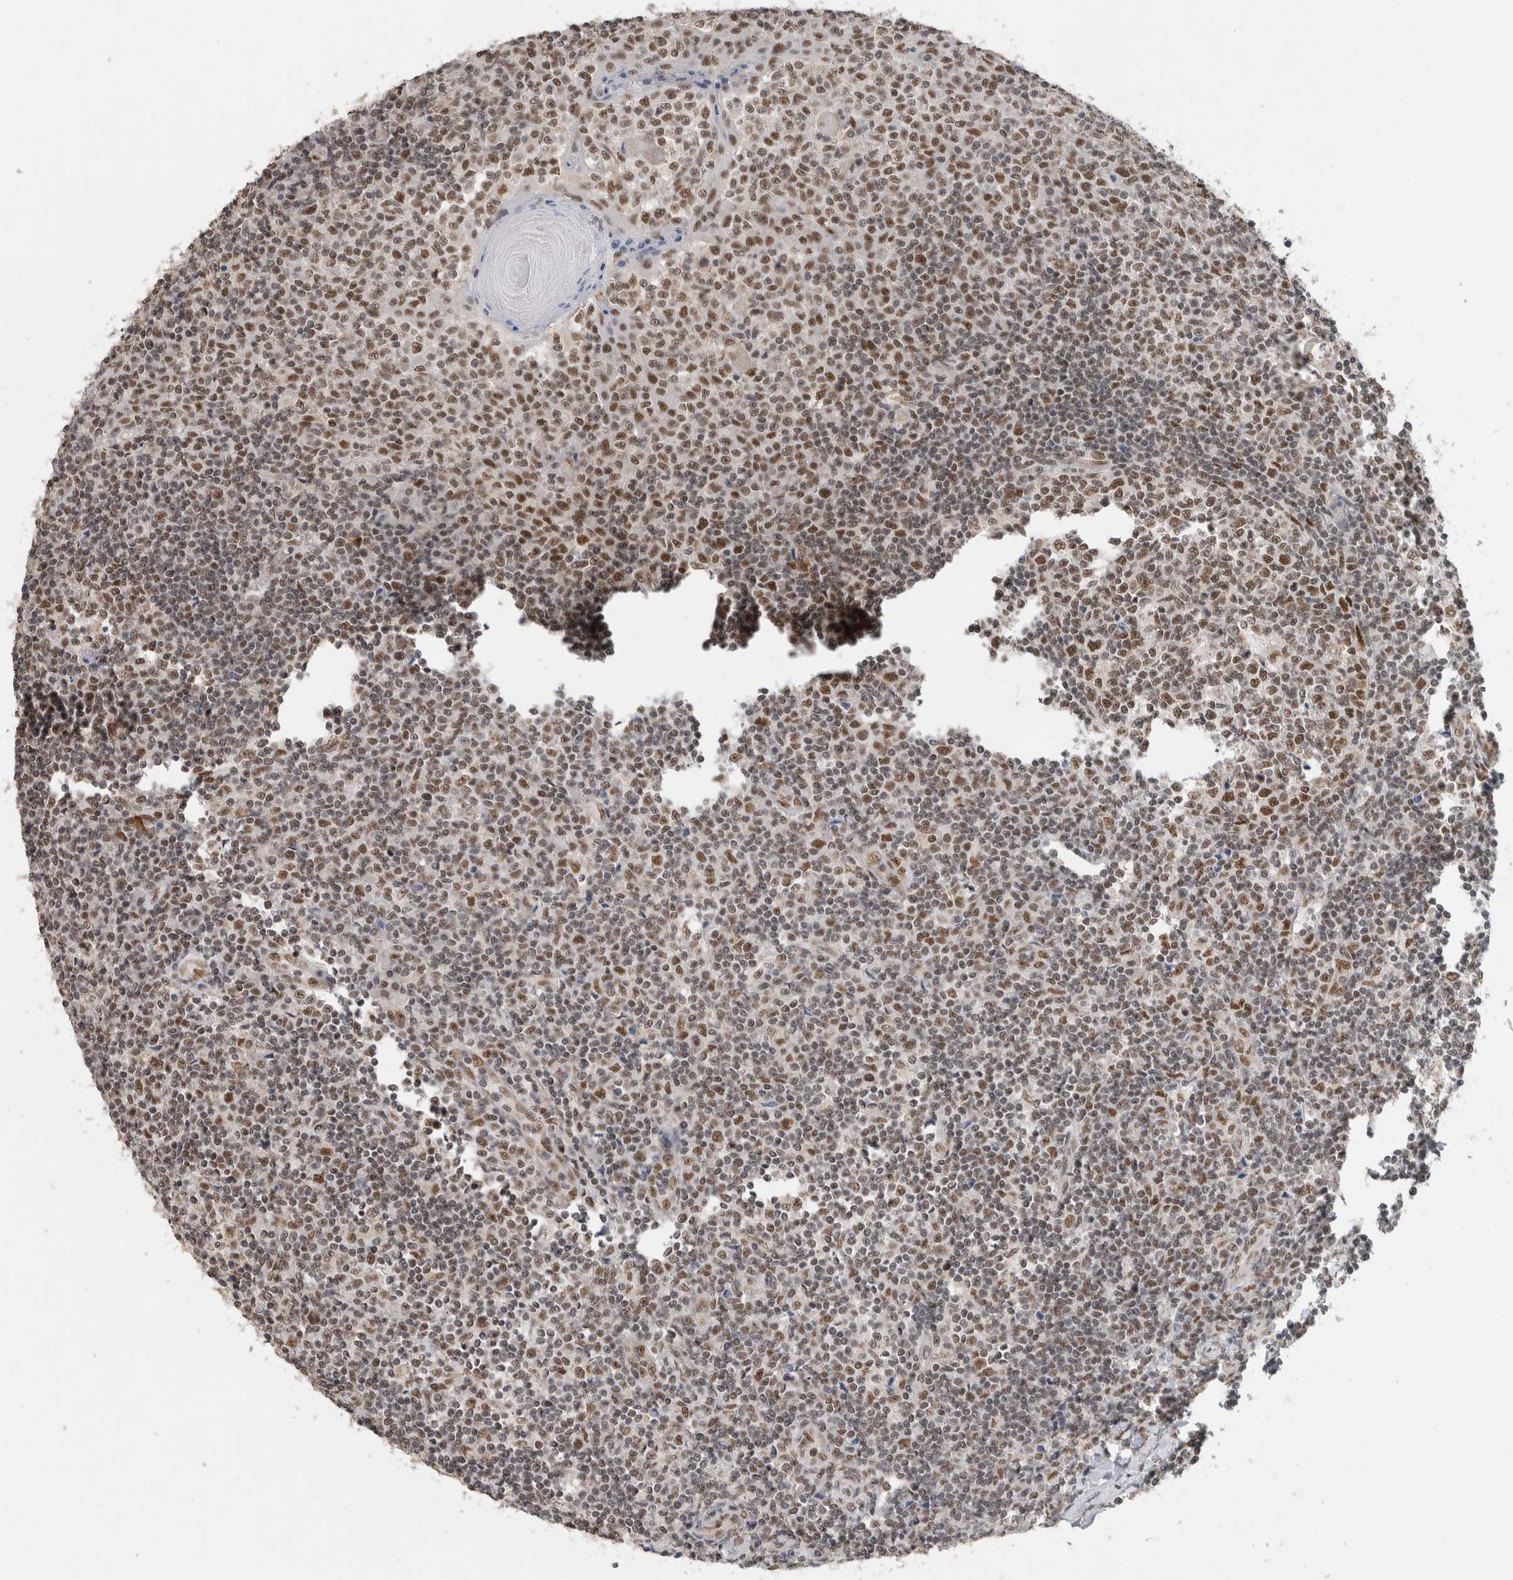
{"staining": {"intensity": "strong", "quantity": ">75%", "location": "nuclear"}, "tissue": "tonsil", "cell_type": "Germinal center cells", "image_type": "normal", "snomed": [{"axis": "morphology", "description": "Normal tissue, NOS"}, {"axis": "topography", "description": "Tonsil"}], "caption": "This image displays immunohistochemistry staining of unremarkable human tonsil, with high strong nuclear expression in about >75% of germinal center cells.", "gene": "DDX42", "patient": {"sex": "female", "age": 19}}